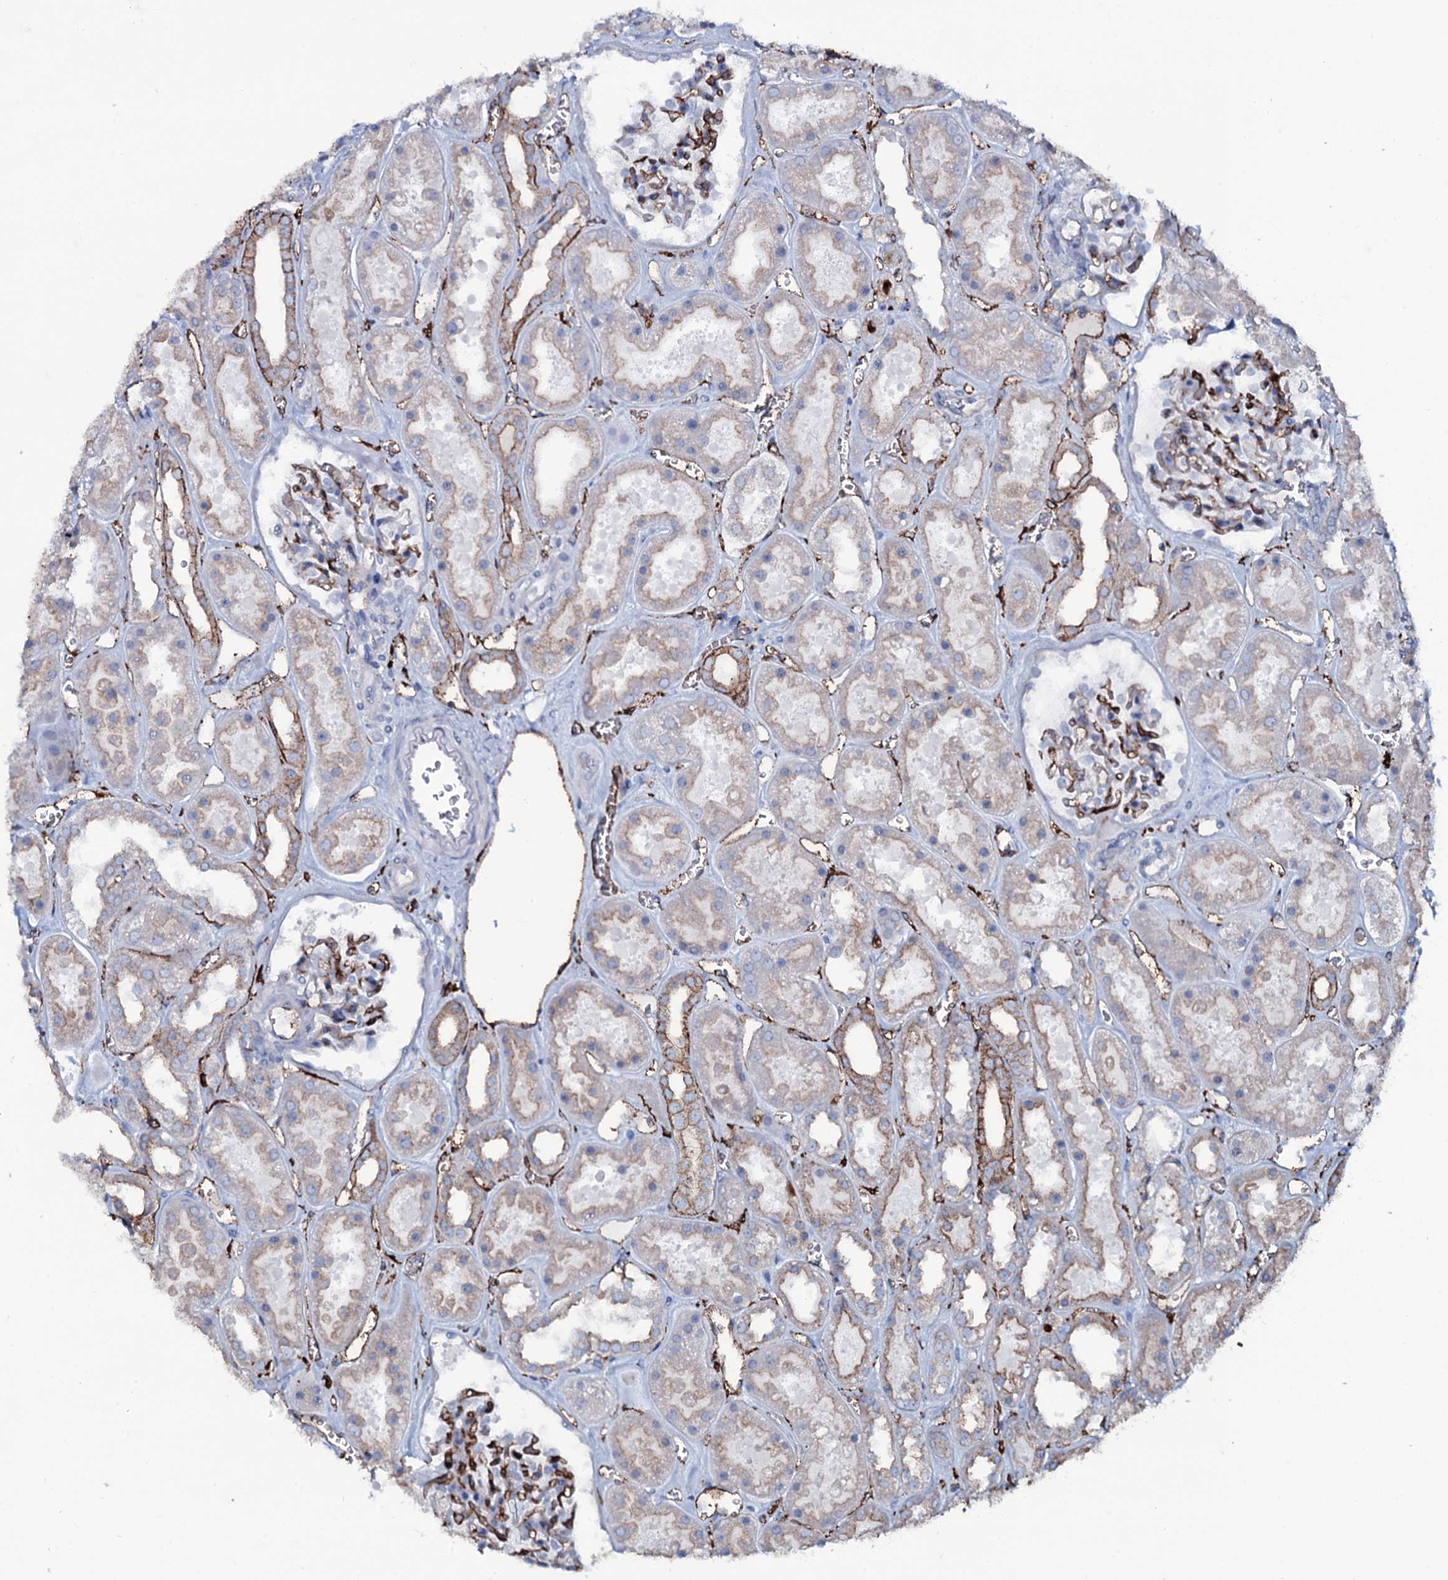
{"staining": {"intensity": "moderate", "quantity": "<25%", "location": "cytoplasmic/membranous"}, "tissue": "kidney", "cell_type": "Cells in glomeruli", "image_type": "normal", "snomed": [{"axis": "morphology", "description": "Normal tissue, NOS"}, {"axis": "topography", "description": "Kidney"}], "caption": "Kidney stained with IHC demonstrates moderate cytoplasmic/membranous staining in approximately <25% of cells in glomeruli.", "gene": "OSBPL2", "patient": {"sex": "female", "age": 41}}